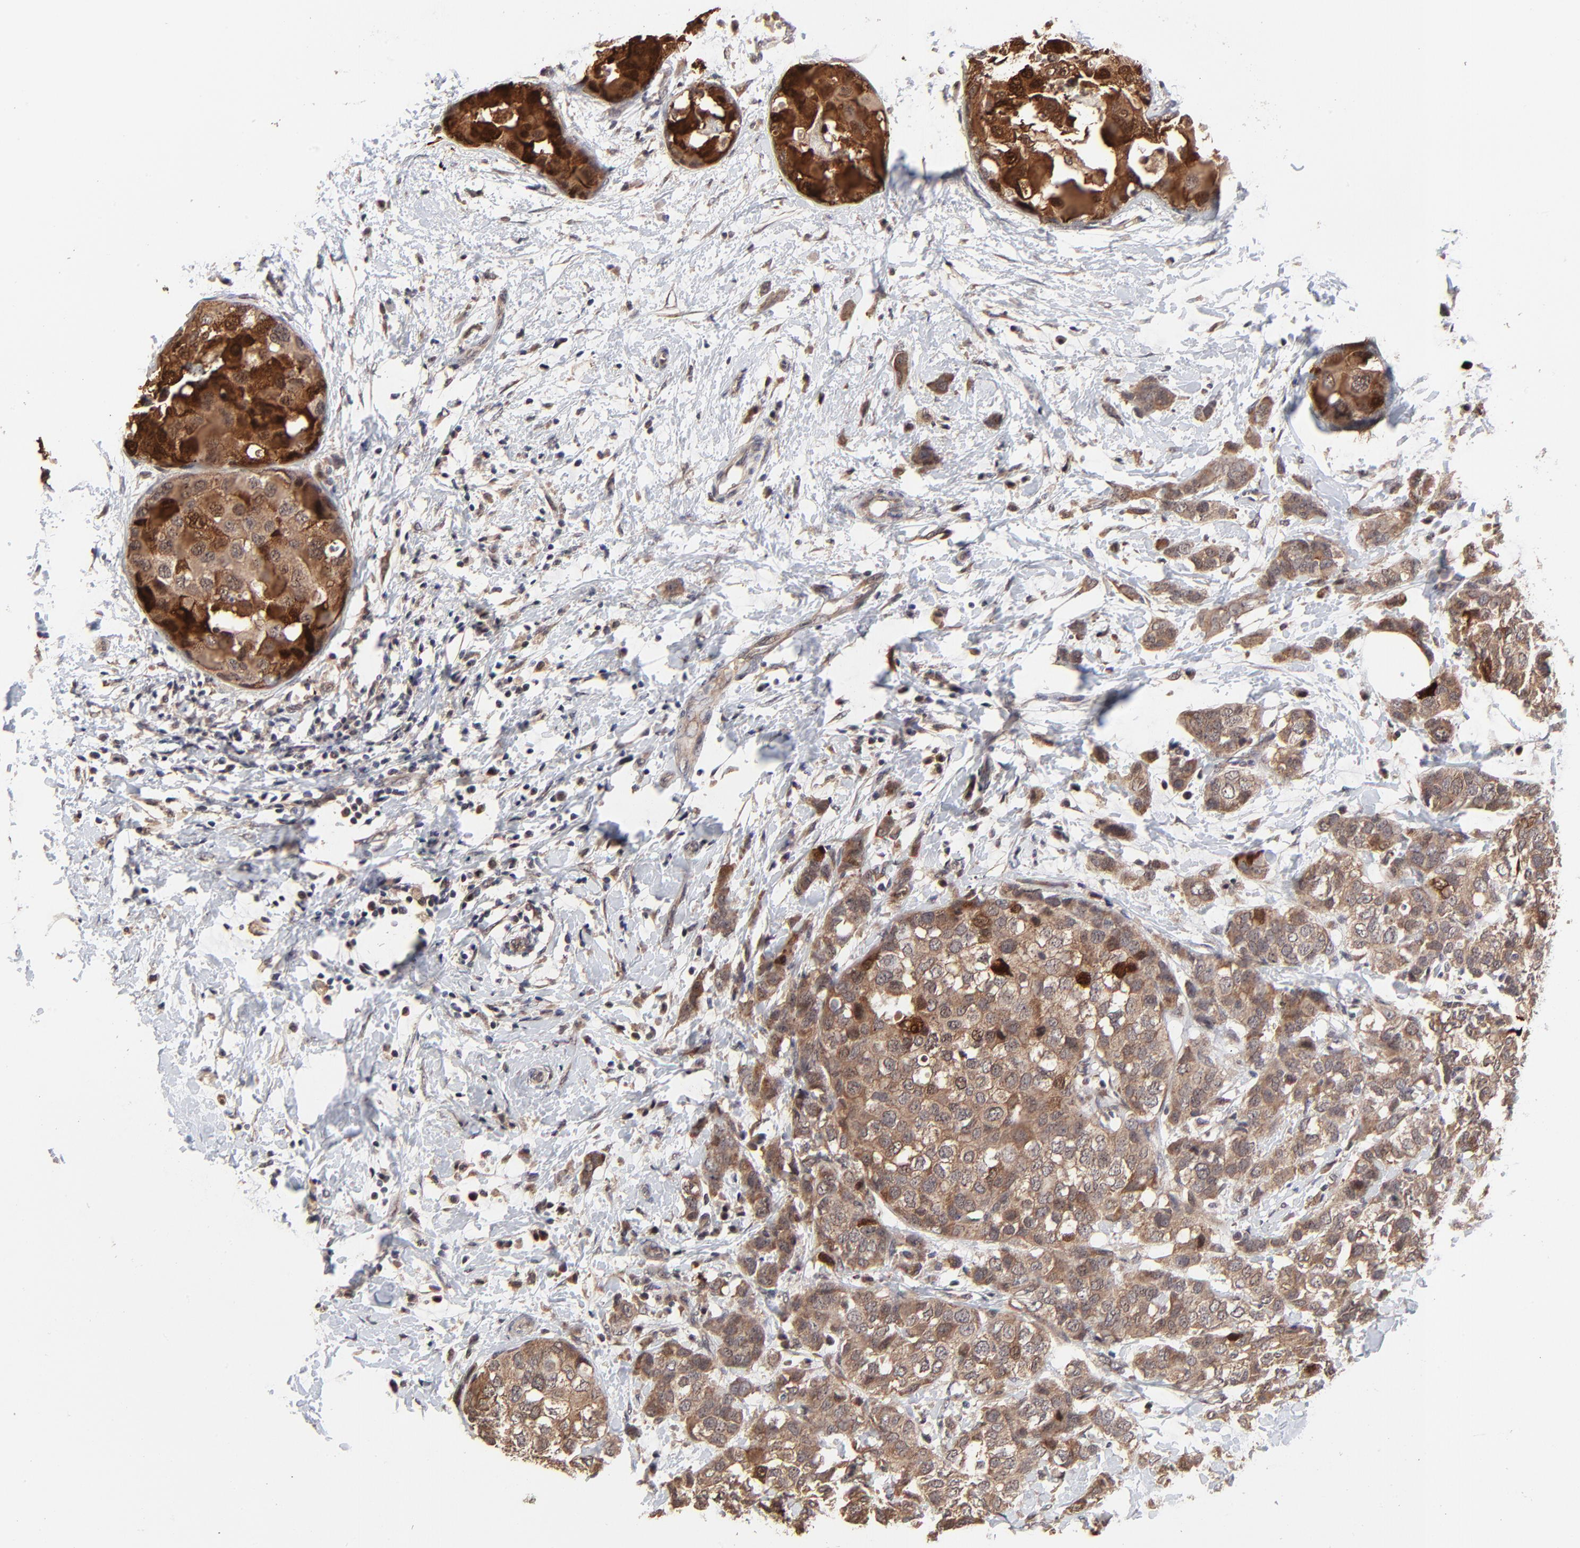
{"staining": {"intensity": "strong", "quantity": ">75%", "location": "cytoplasmic/membranous,nuclear"}, "tissue": "breast cancer", "cell_type": "Tumor cells", "image_type": "cancer", "snomed": [{"axis": "morphology", "description": "Normal tissue, NOS"}, {"axis": "morphology", "description": "Duct carcinoma"}, {"axis": "topography", "description": "Breast"}], "caption": "Tumor cells show strong cytoplasmic/membranous and nuclear positivity in about >75% of cells in invasive ductal carcinoma (breast).", "gene": "FRMD8", "patient": {"sex": "female", "age": 50}}